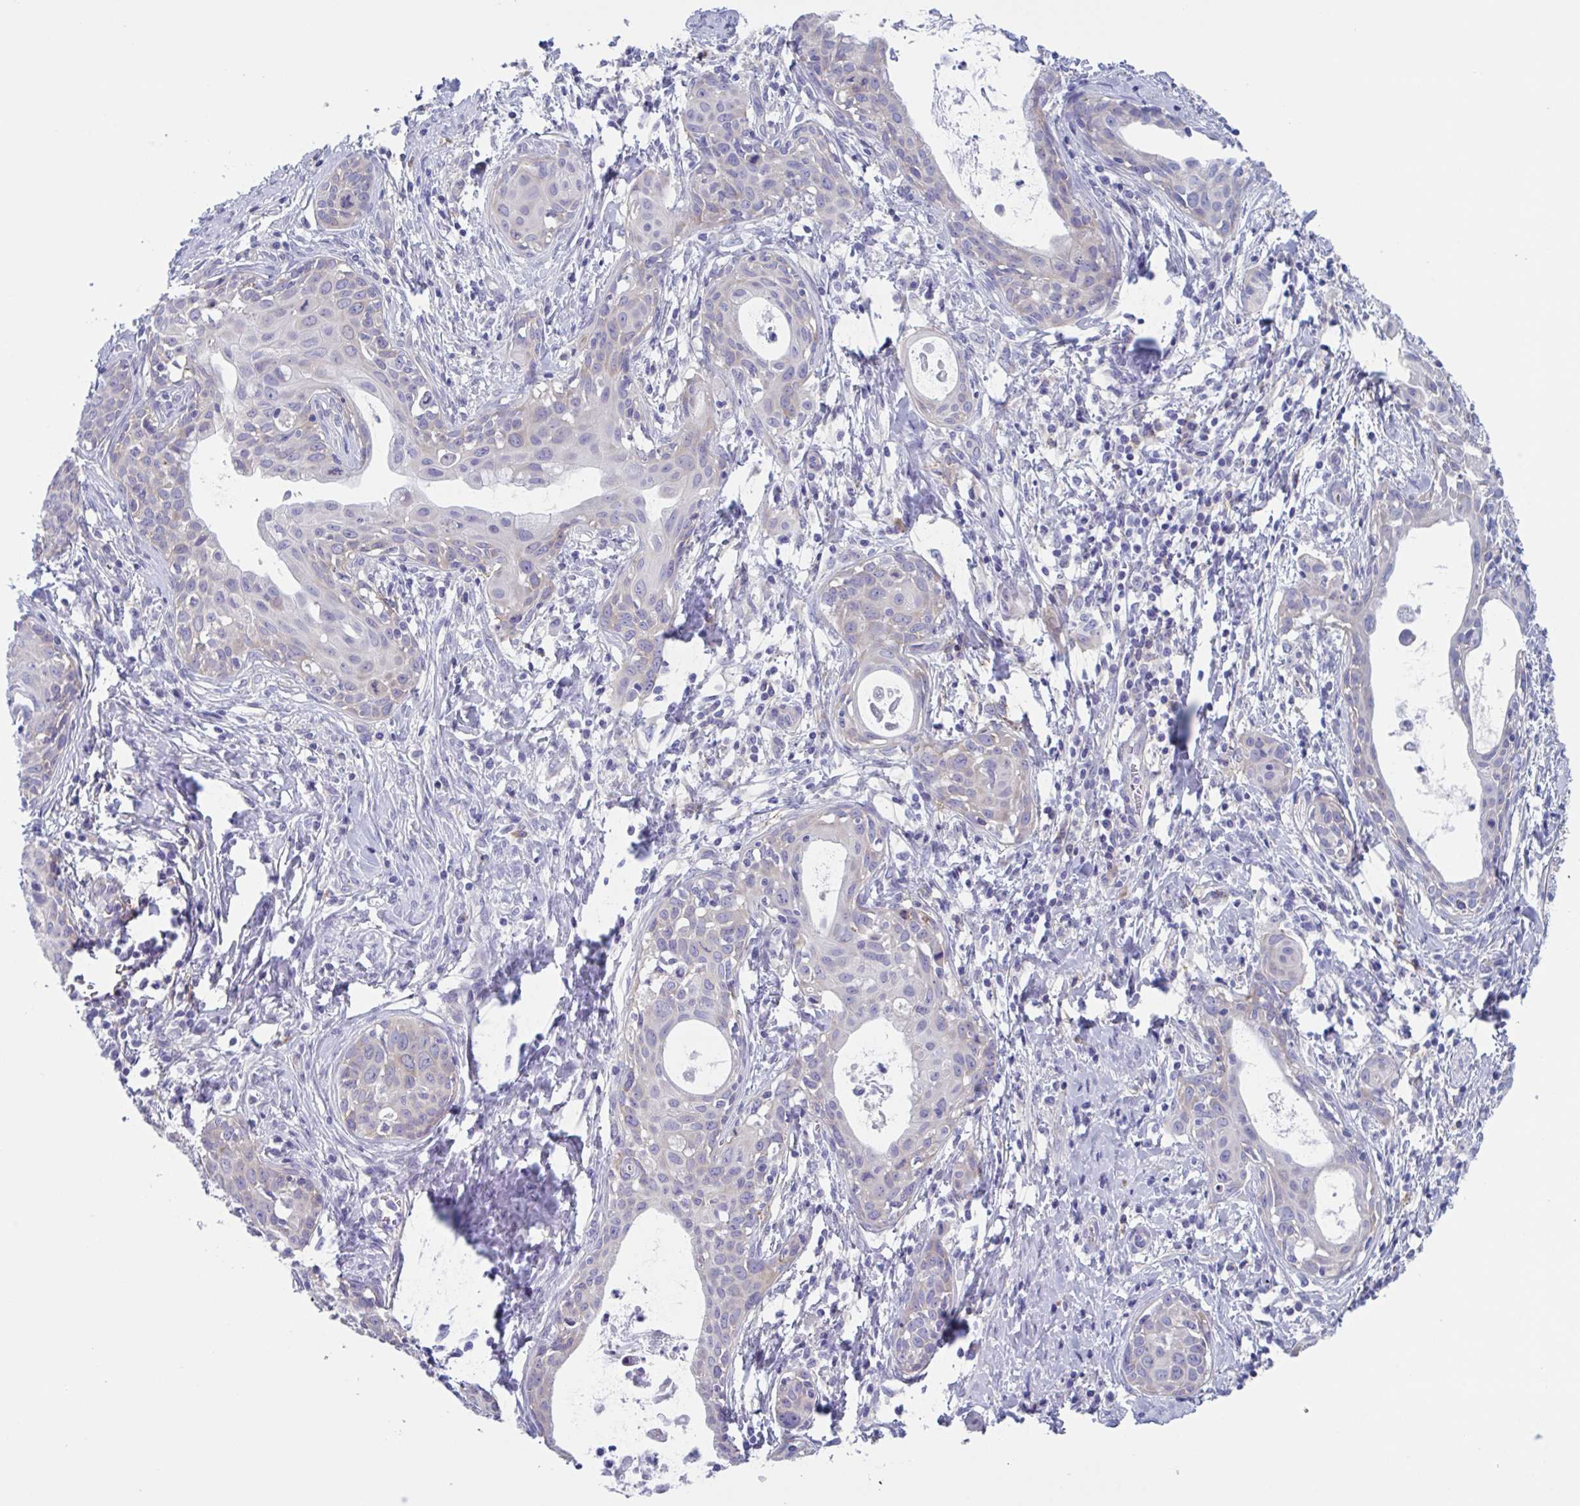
{"staining": {"intensity": "negative", "quantity": "none", "location": "none"}, "tissue": "cervical cancer", "cell_type": "Tumor cells", "image_type": "cancer", "snomed": [{"axis": "morphology", "description": "Squamous cell carcinoma, NOS"}, {"axis": "topography", "description": "Cervix"}], "caption": "Immunohistochemistry (IHC) micrograph of neoplastic tissue: human cervical cancer (squamous cell carcinoma) stained with DAB exhibits no significant protein staining in tumor cells. (Stains: DAB (3,3'-diaminobenzidine) IHC with hematoxylin counter stain, Microscopy: brightfield microscopy at high magnification).", "gene": "LPIN3", "patient": {"sex": "female", "age": 52}}